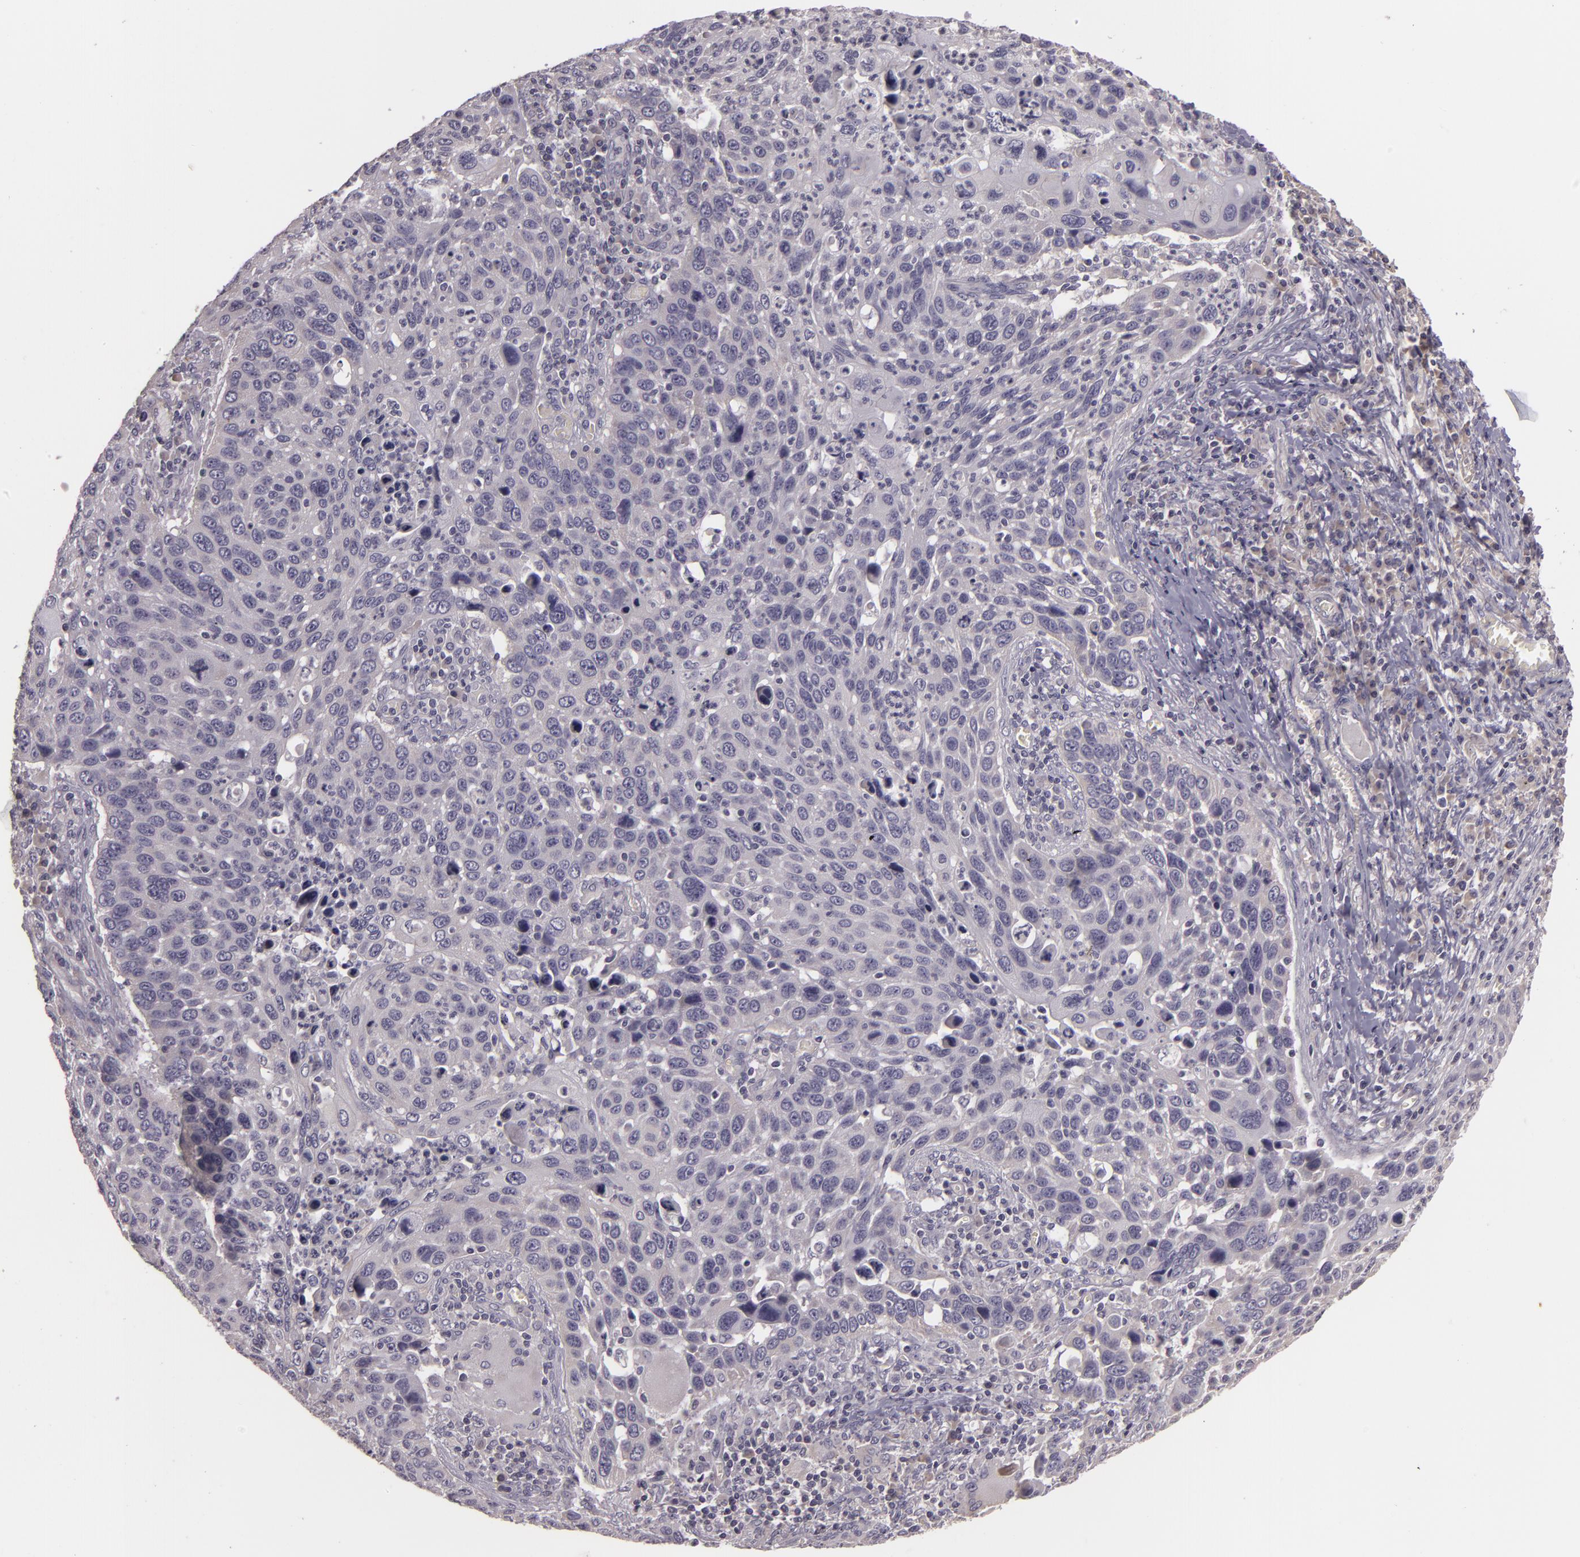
{"staining": {"intensity": "negative", "quantity": "none", "location": "none"}, "tissue": "lung cancer", "cell_type": "Tumor cells", "image_type": "cancer", "snomed": [{"axis": "morphology", "description": "Squamous cell carcinoma, NOS"}, {"axis": "topography", "description": "Lung"}], "caption": "High magnification brightfield microscopy of squamous cell carcinoma (lung) stained with DAB (3,3'-diaminobenzidine) (brown) and counterstained with hematoxylin (blue): tumor cells show no significant expression.", "gene": "RALGAPA1", "patient": {"sex": "male", "age": 68}}